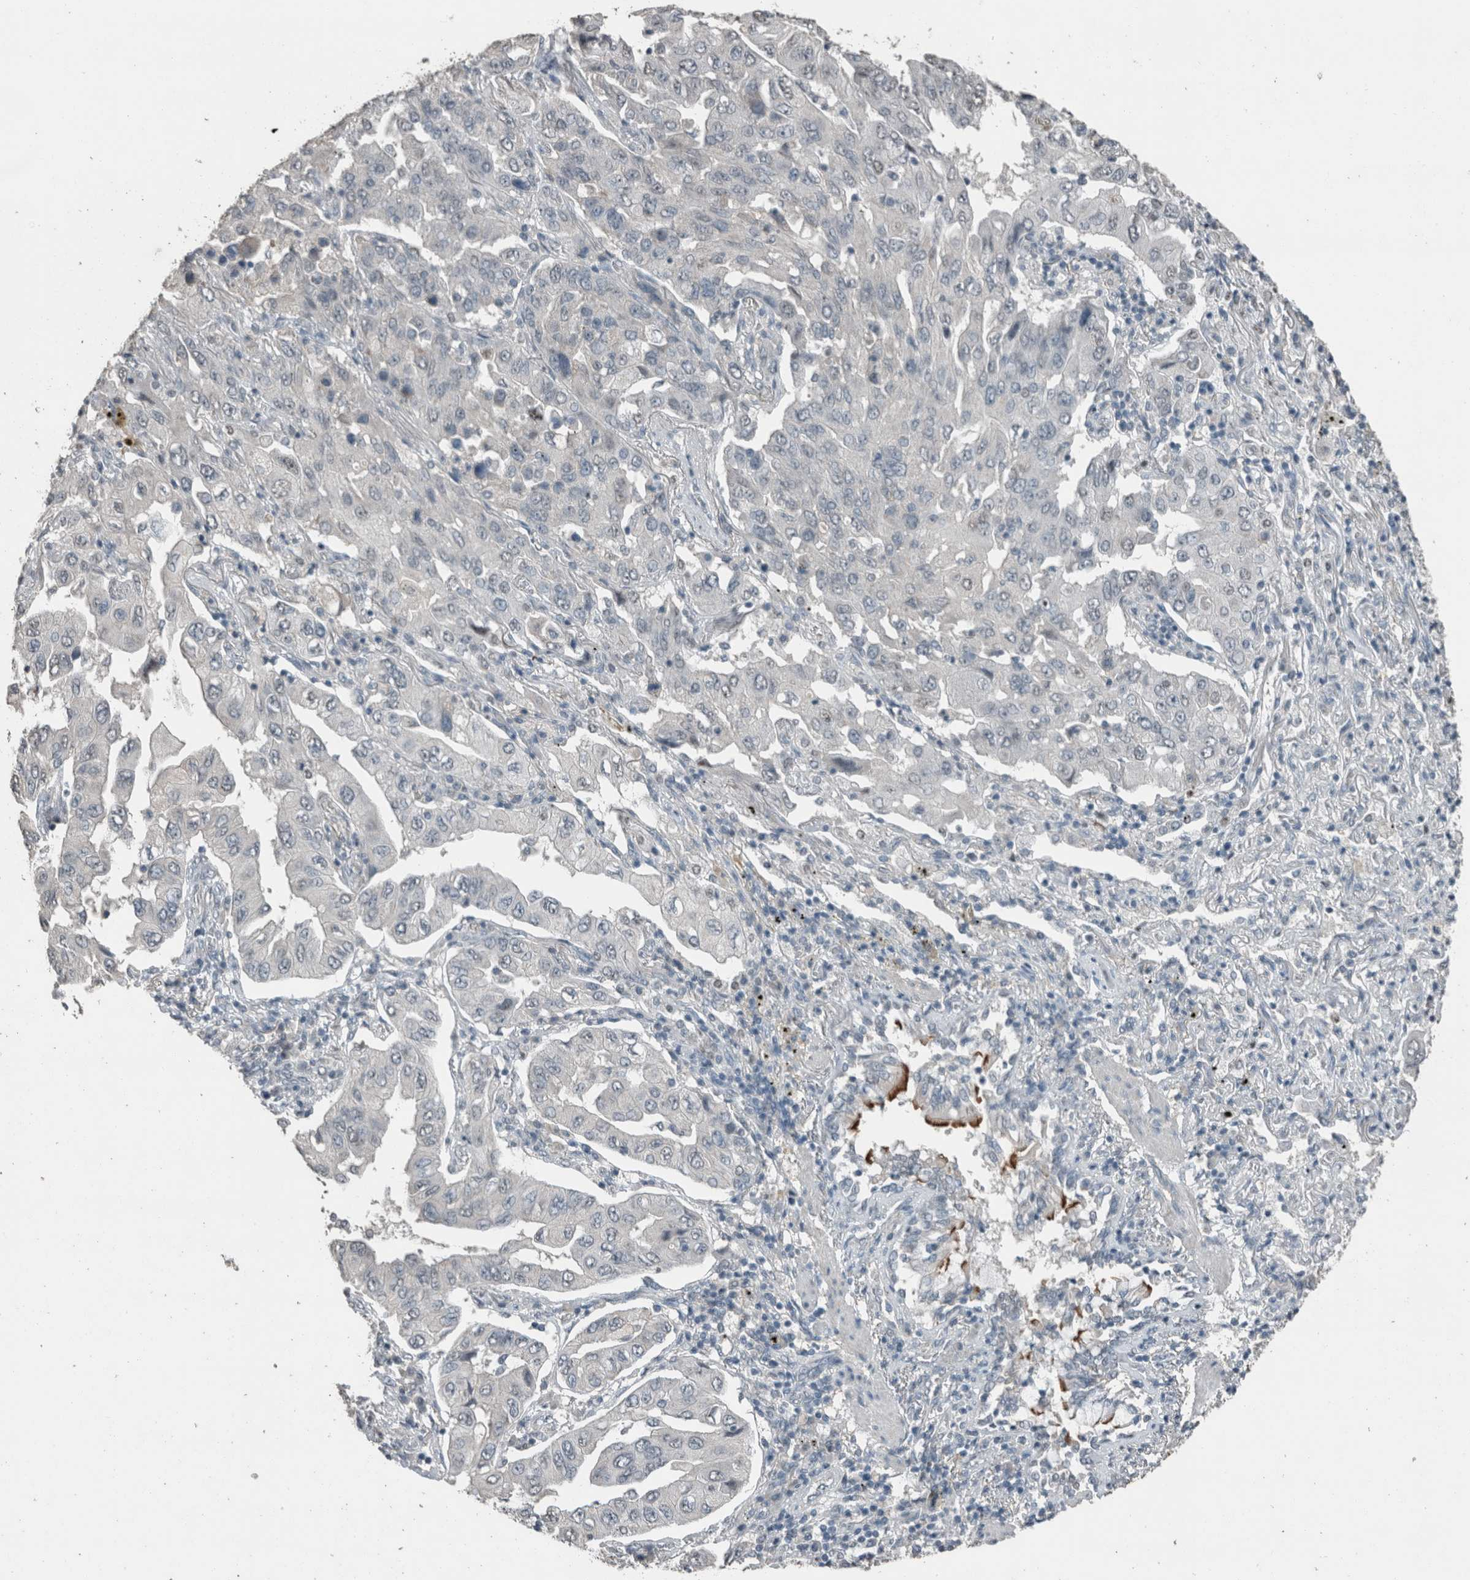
{"staining": {"intensity": "negative", "quantity": "none", "location": "none"}, "tissue": "lung cancer", "cell_type": "Tumor cells", "image_type": "cancer", "snomed": [{"axis": "morphology", "description": "Adenocarcinoma, NOS"}, {"axis": "topography", "description": "Lung"}], "caption": "The photomicrograph displays no staining of tumor cells in lung cancer. The staining is performed using DAB brown chromogen with nuclei counter-stained in using hematoxylin.", "gene": "ACVR2B", "patient": {"sex": "female", "age": 65}}